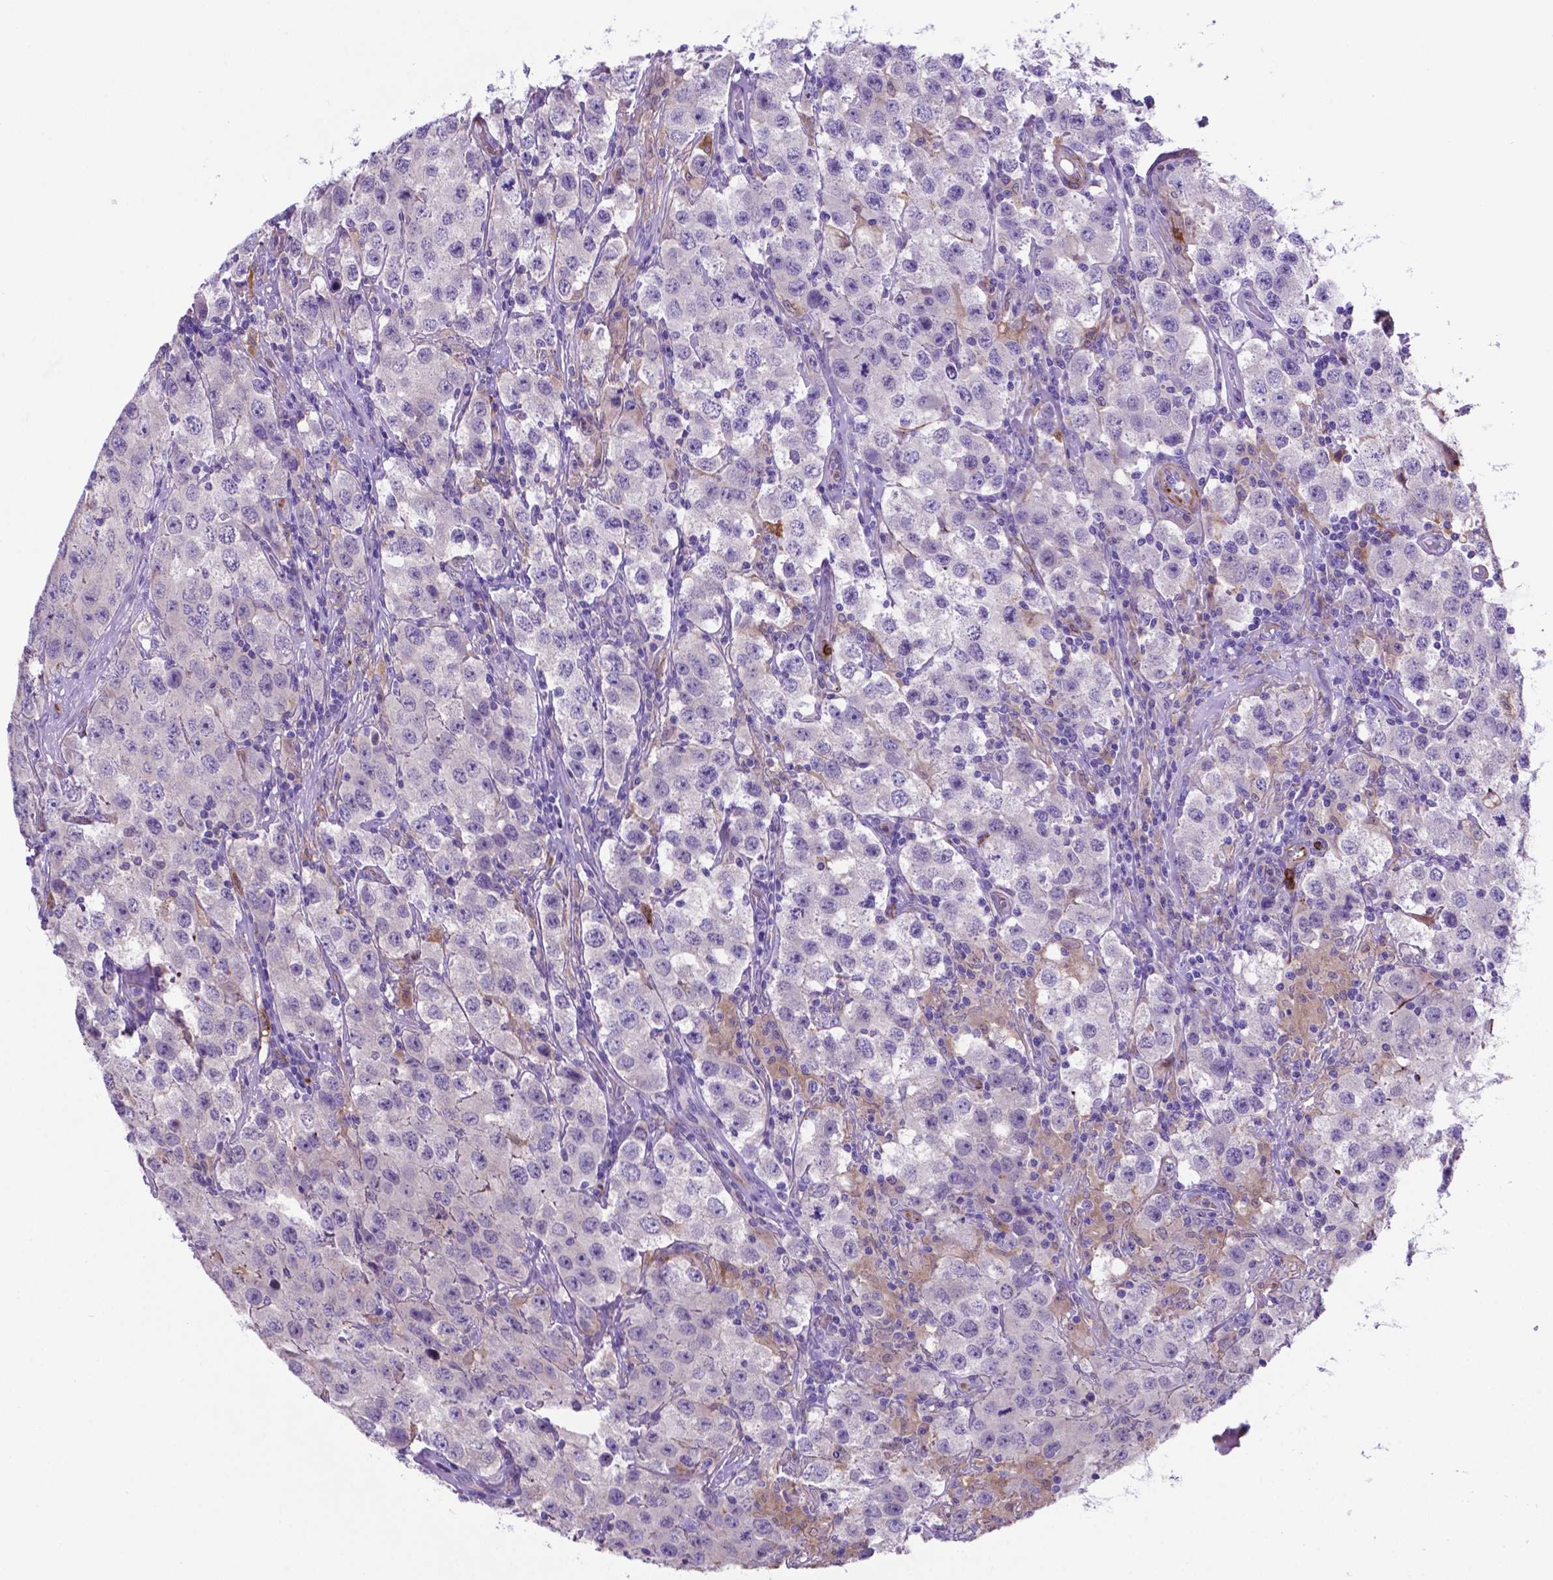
{"staining": {"intensity": "negative", "quantity": "none", "location": "none"}, "tissue": "testis cancer", "cell_type": "Tumor cells", "image_type": "cancer", "snomed": [{"axis": "morphology", "description": "Seminoma, NOS"}, {"axis": "topography", "description": "Testis"}], "caption": "Immunohistochemistry of human testis cancer shows no expression in tumor cells.", "gene": "LZTR1", "patient": {"sex": "male", "age": 52}}